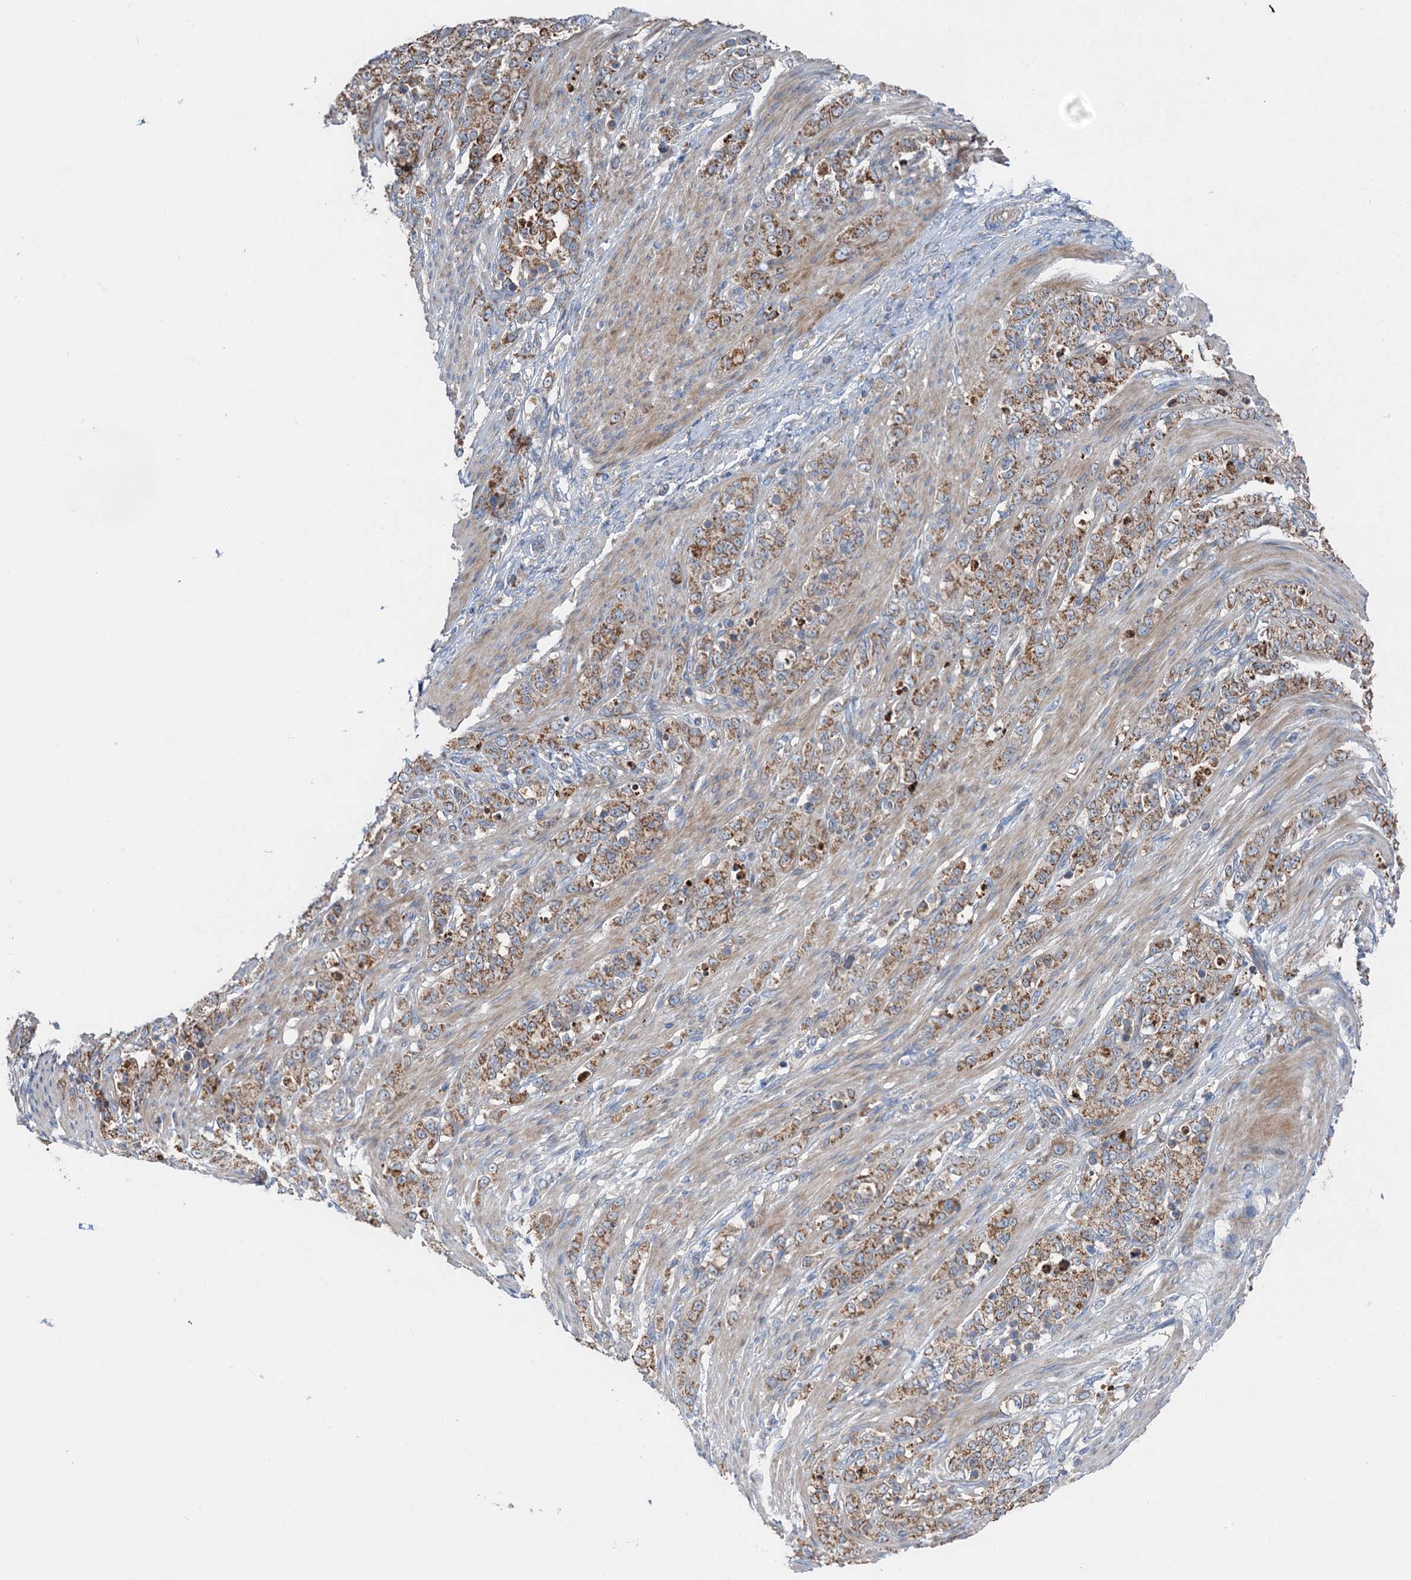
{"staining": {"intensity": "moderate", "quantity": ">75%", "location": "cytoplasmic/membranous"}, "tissue": "stomach cancer", "cell_type": "Tumor cells", "image_type": "cancer", "snomed": [{"axis": "morphology", "description": "Adenocarcinoma, NOS"}, {"axis": "topography", "description": "Stomach"}], "caption": "Stomach cancer (adenocarcinoma) stained with a protein marker displays moderate staining in tumor cells.", "gene": "ANKRD26", "patient": {"sex": "female", "age": 79}}